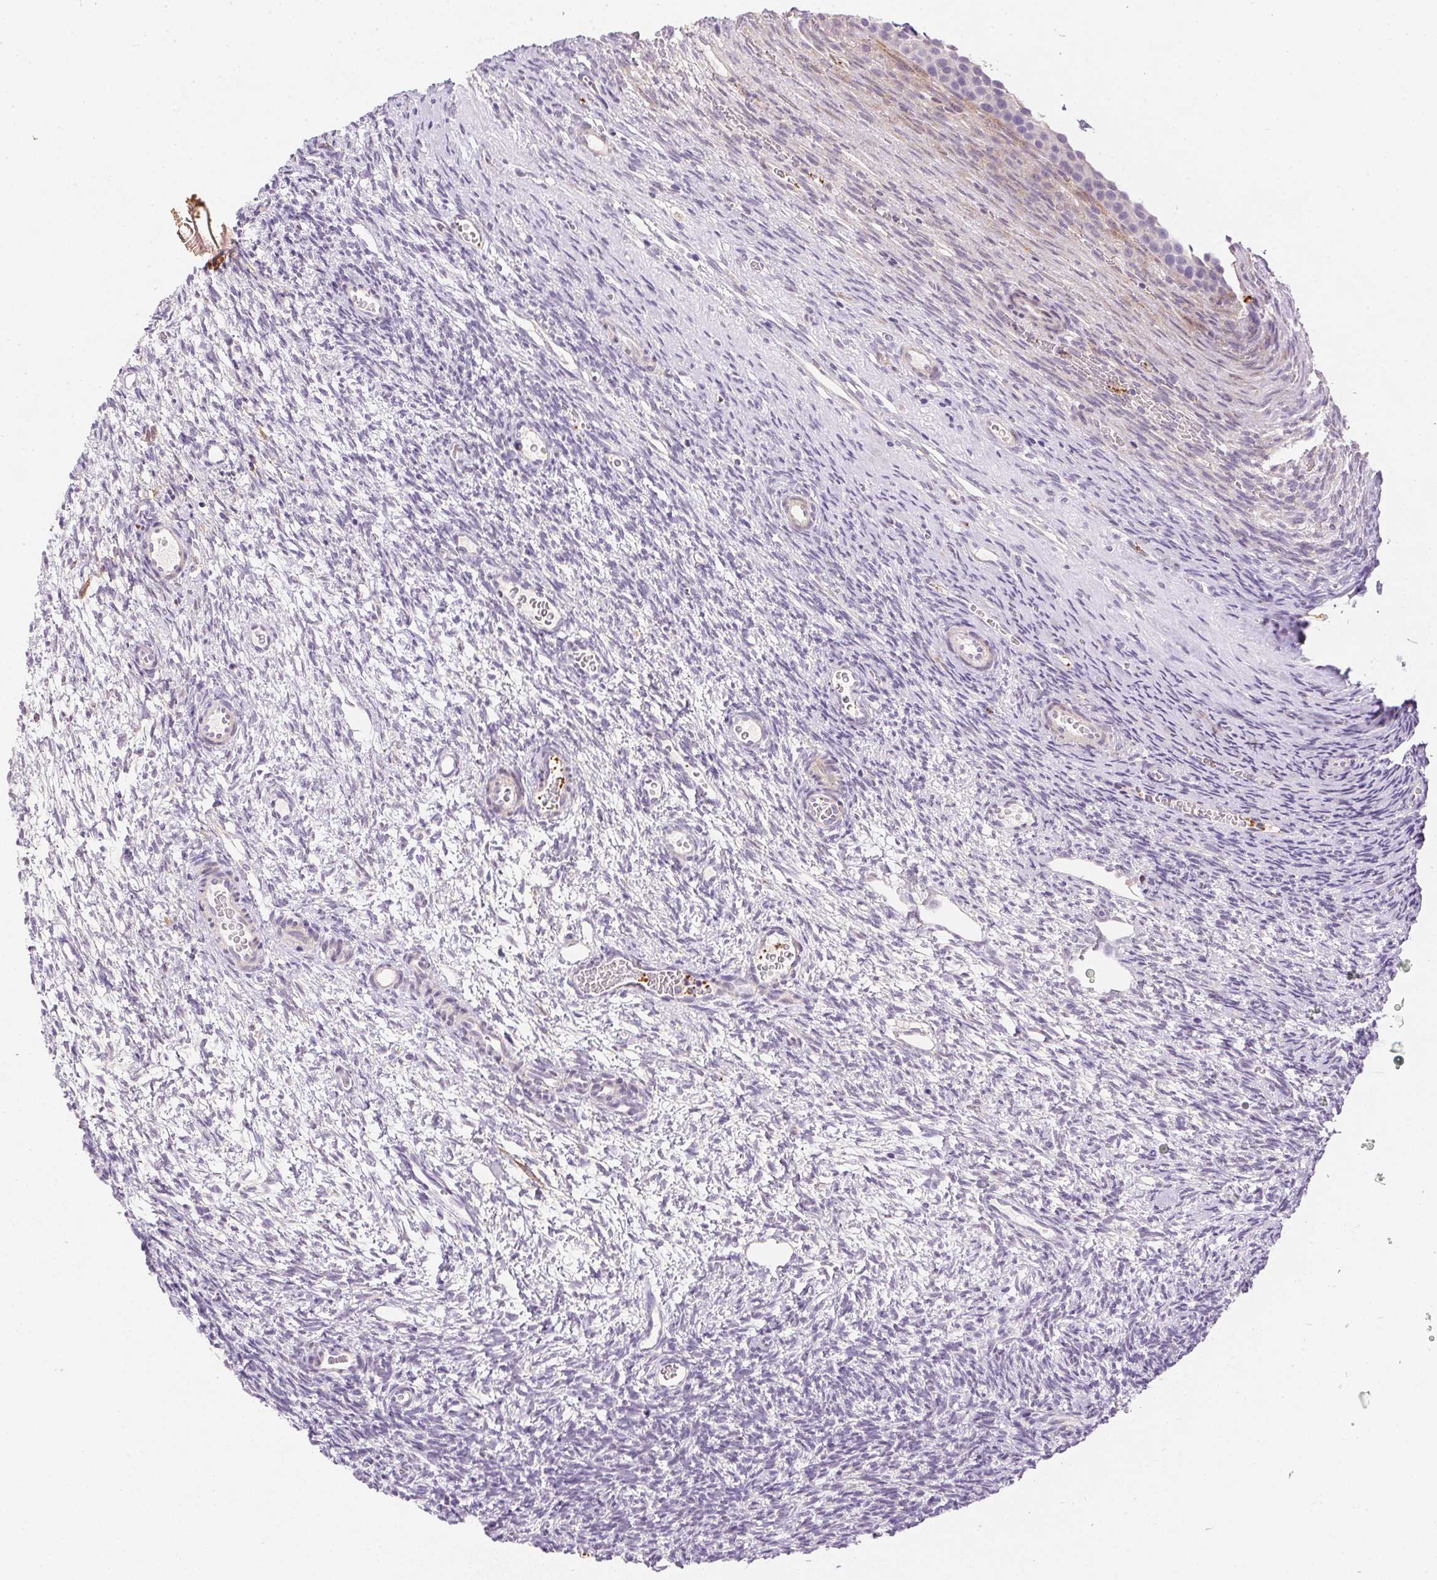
{"staining": {"intensity": "negative", "quantity": "none", "location": "none"}, "tissue": "ovary", "cell_type": "Follicle cells", "image_type": "normal", "snomed": [{"axis": "morphology", "description": "Normal tissue, NOS"}, {"axis": "topography", "description": "Ovary"}], "caption": "Follicle cells show no significant protein positivity in unremarkable ovary. (DAB immunohistochemistry with hematoxylin counter stain).", "gene": "PRL", "patient": {"sex": "female", "age": 34}}